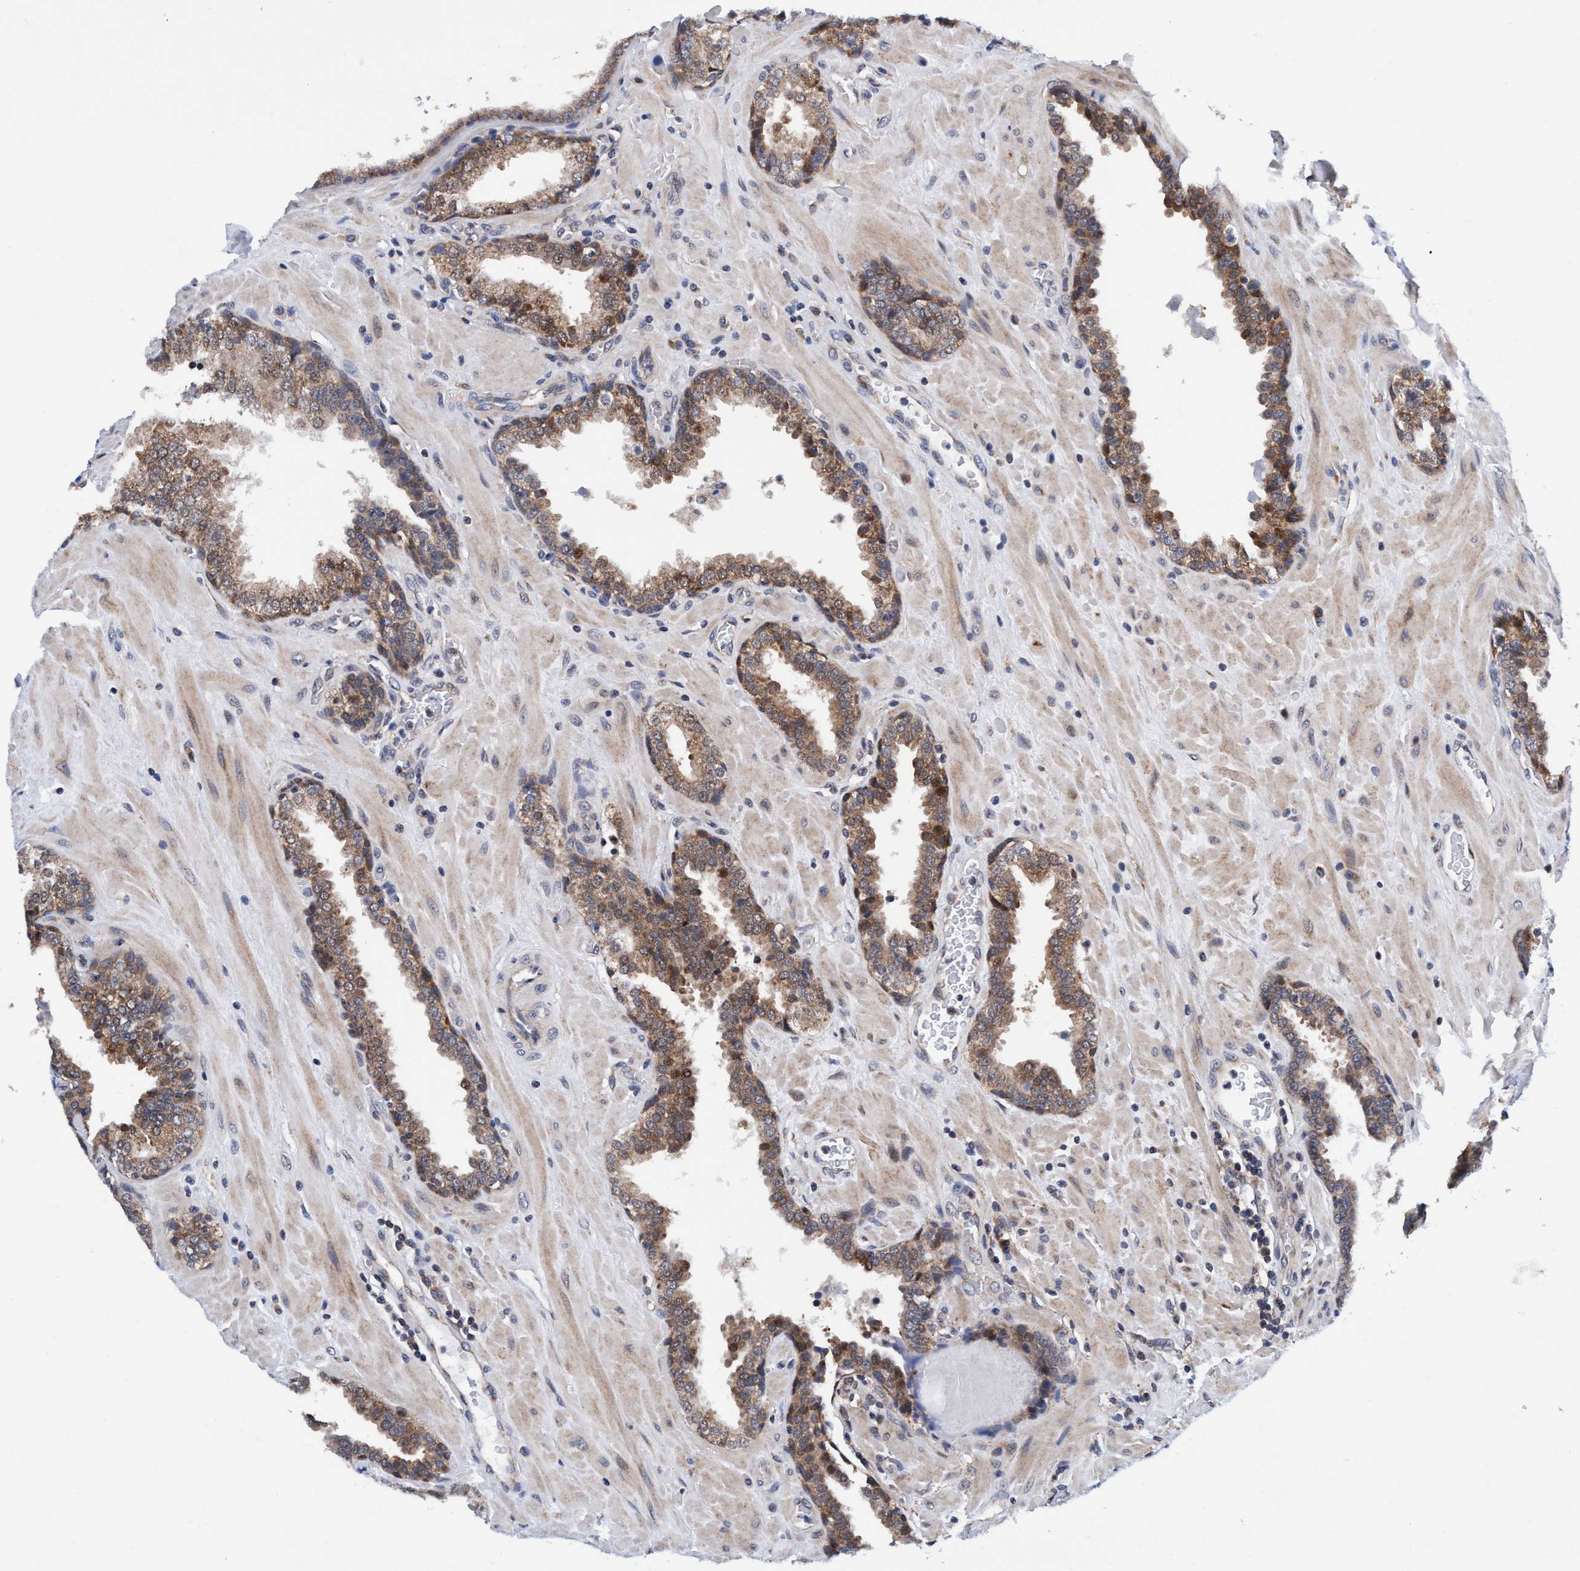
{"staining": {"intensity": "moderate", "quantity": ">75%", "location": "cytoplasmic/membranous"}, "tissue": "prostate", "cell_type": "Glandular cells", "image_type": "normal", "snomed": [{"axis": "morphology", "description": "Normal tissue, NOS"}, {"axis": "topography", "description": "Prostate"}], "caption": "IHC histopathology image of unremarkable human prostate stained for a protein (brown), which reveals medium levels of moderate cytoplasmic/membranous staining in approximately >75% of glandular cells.", "gene": "AGAP2", "patient": {"sex": "male", "age": 51}}